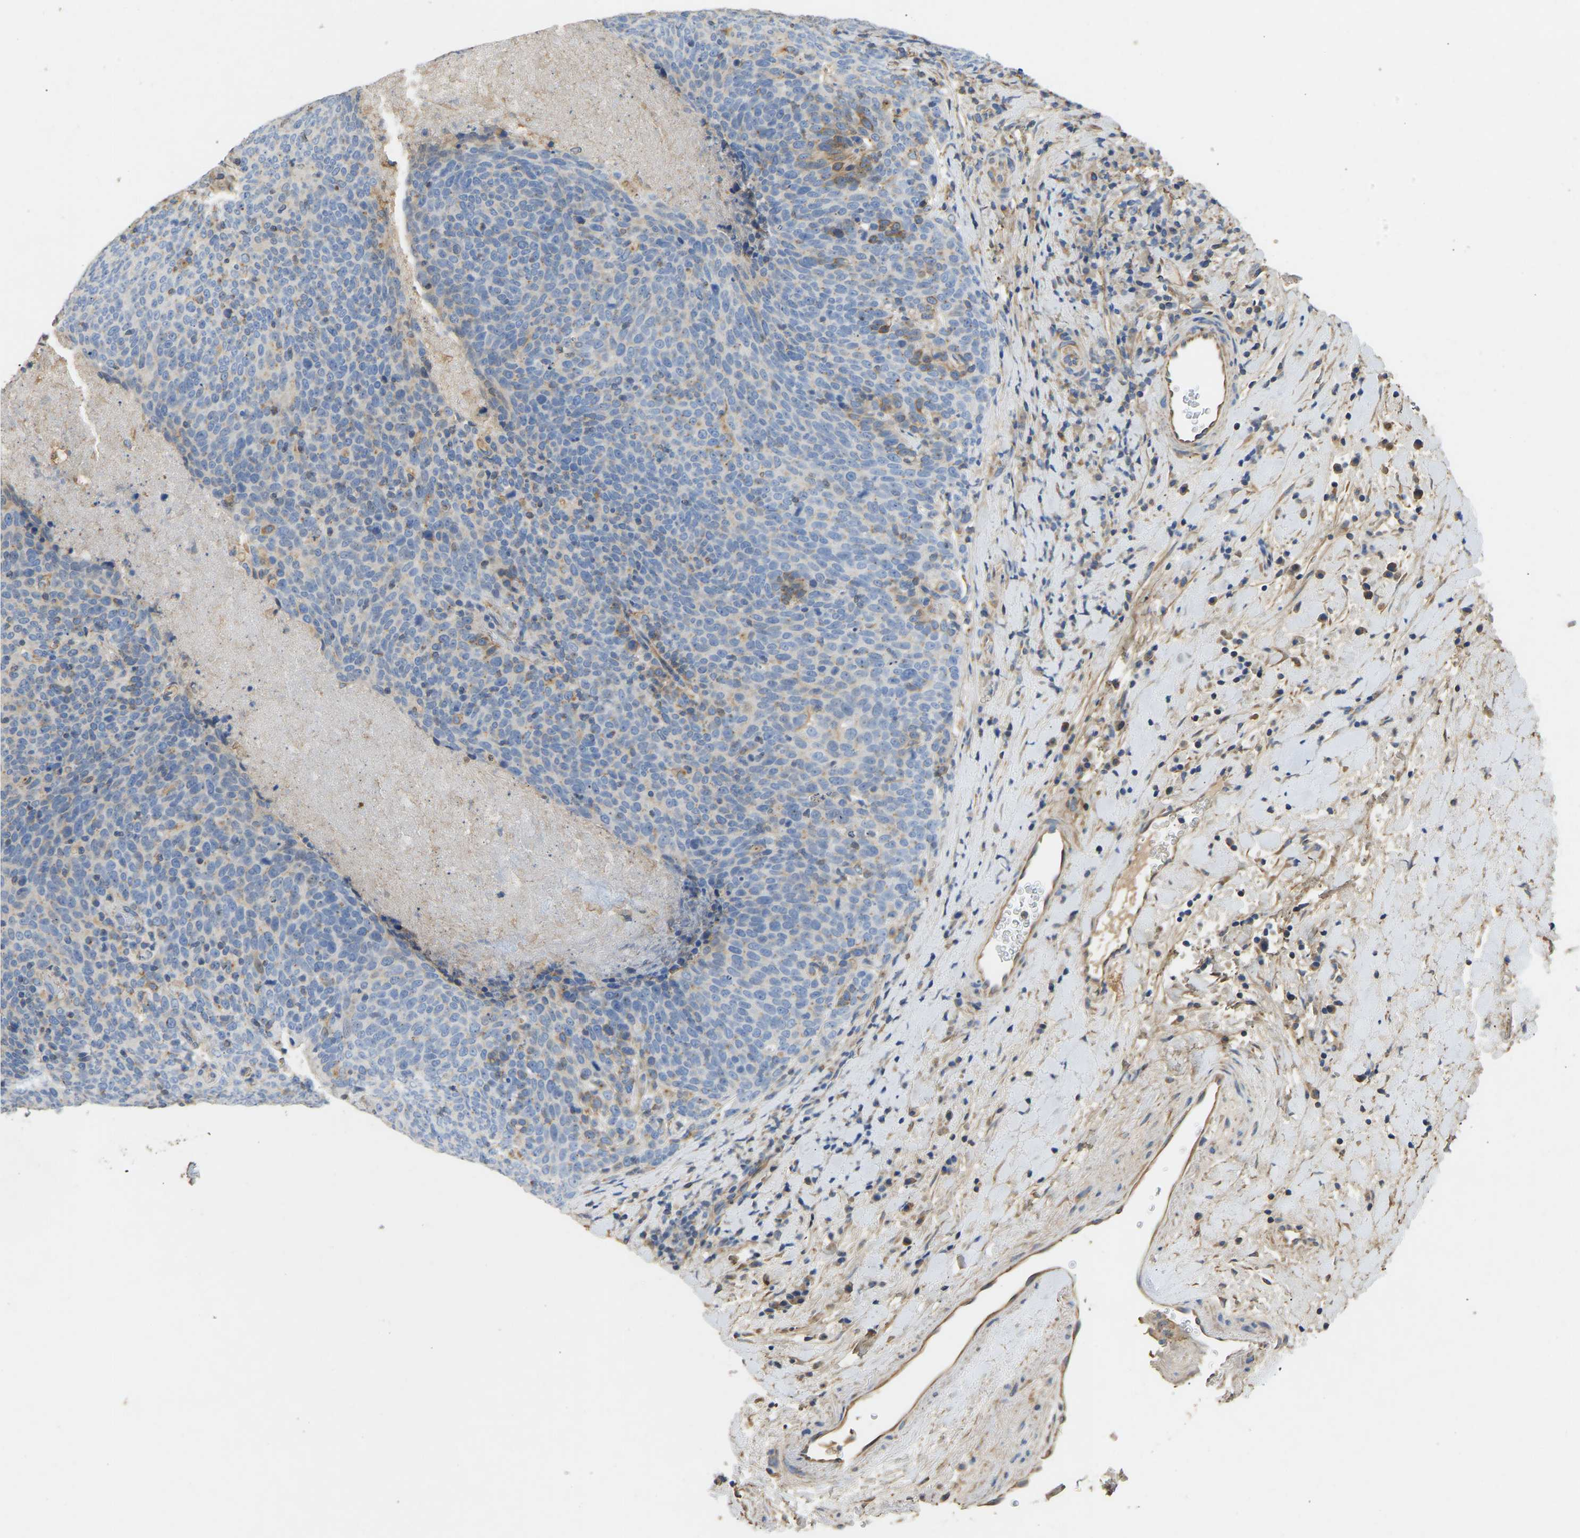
{"staining": {"intensity": "moderate", "quantity": "<25%", "location": "cytoplasmic/membranous"}, "tissue": "head and neck cancer", "cell_type": "Tumor cells", "image_type": "cancer", "snomed": [{"axis": "morphology", "description": "Squamous cell carcinoma, NOS"}, {"axis": "morphology", "description": "Squamous cell carcinoma, metastatic, NOS"}, {"axis": "topography", "description": "Lymph node"}, {"axis": "topography", "description": "Head-Neck"}], "caption": "An image of human metastatic squamous cell carcinoma (head and neck) stained for a protein demonstrates moderate cytoplasmic/membranous brown staining in tumor cells.", "gene": "TECTA", "patient": {"sex": "male", "age": 62}}